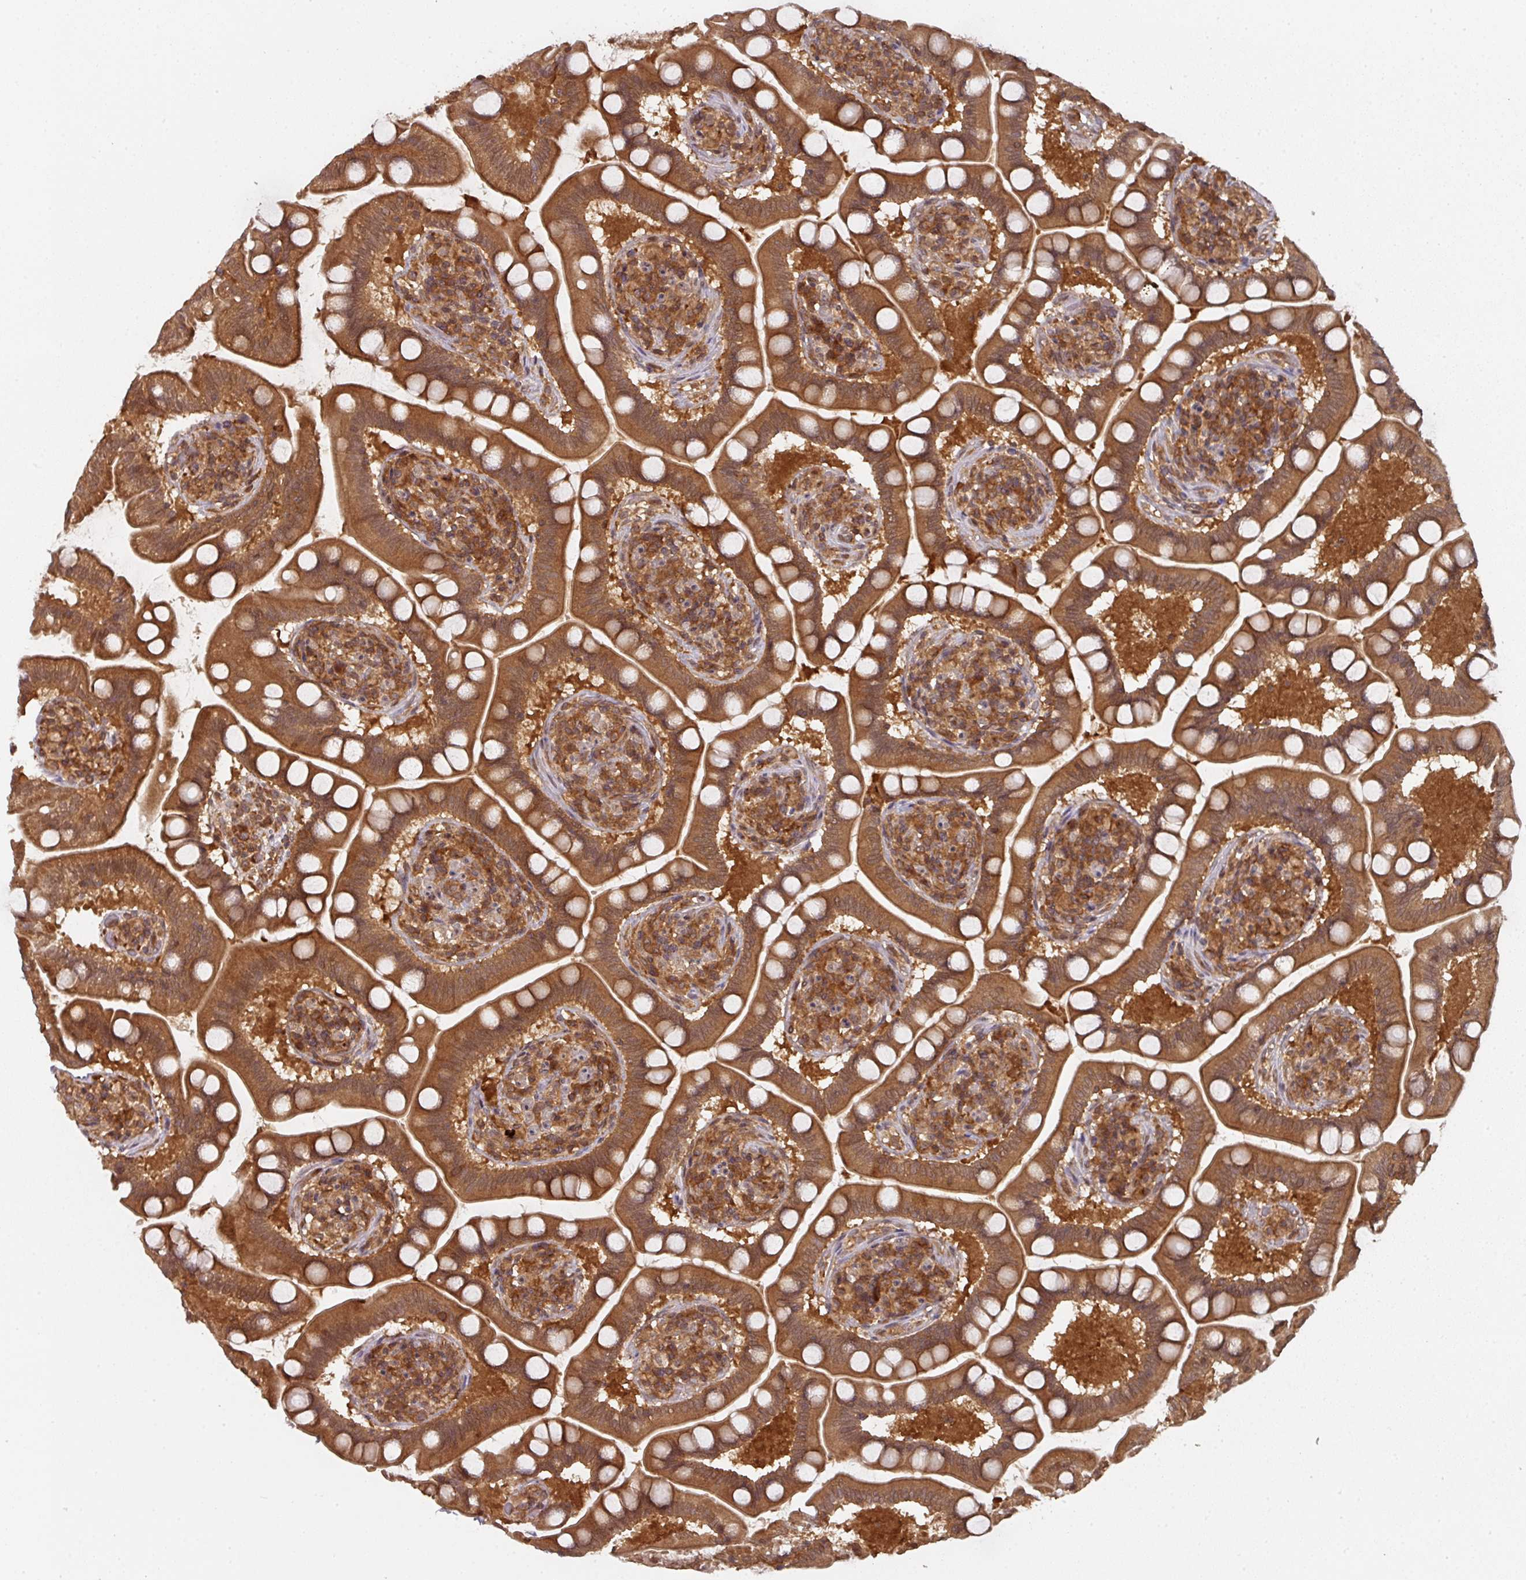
{"staining": {"intensity": "strong", "quantity": ">75%", "location": "cytoplasmic/membranous"}, "tissue": "small intestine", "cell_type": "Glandular cells", "image_type": "normal", "snomed": [{"axis": "morphology", "description": "Normal tissue, NOS"}, {"axis": "topography", "description": "Small intestine"}], "caption": "Protein staining exhibits strong cytoplasmic/membranous positivity in approximately >75% of glandular cells in unremarkable small intestine.", "gene": "EIF4EBP2", "patient": {"sex": "female", "age": 64}}